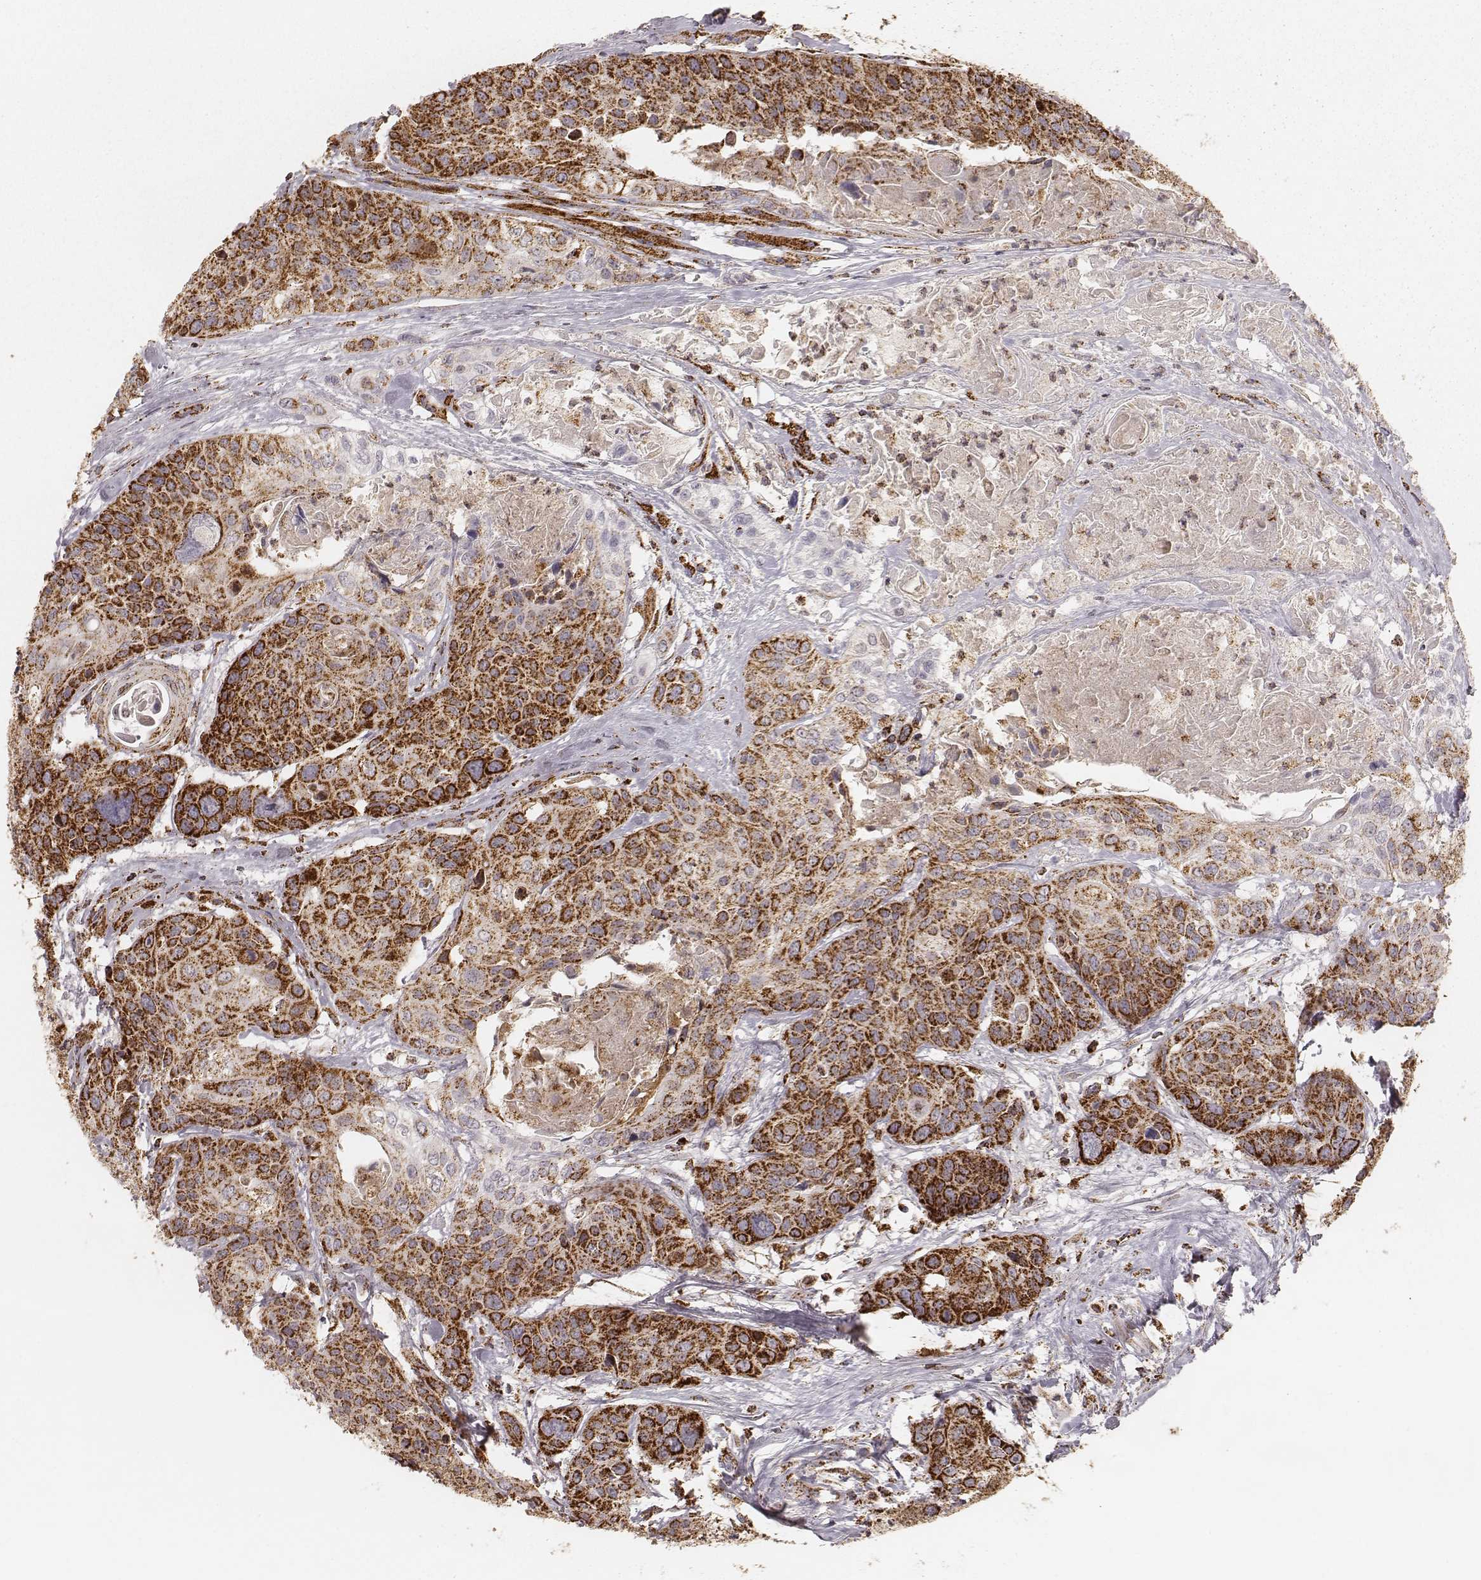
{"staining": {"intensity": "strong", "quantity": ">75%", "location": "cytoplasmic/membranous"}, "tissue": "head and neck cancer", "cell_type": "Tumor cells", "image_type": "cancer", "snomed": [{"axis": "morphology", "description": "Squamous cell carcinoma, NOS"}, {"axis": "topography", "description": "Oral tissue"}, {"axis": "topography", "description": "Head-Neck"}], "caption": "This photomicrograph demonstrates squamous cell carcinoma (head and neck) stained with immunohistochemistry to label a protein in brown. The cytoplasmic/membranous of tumor cells show strong positivity for the protein. Nuclei are counter-stained blue.", "gene": "CS", "patient": {"sex": "male", "age": 56}}